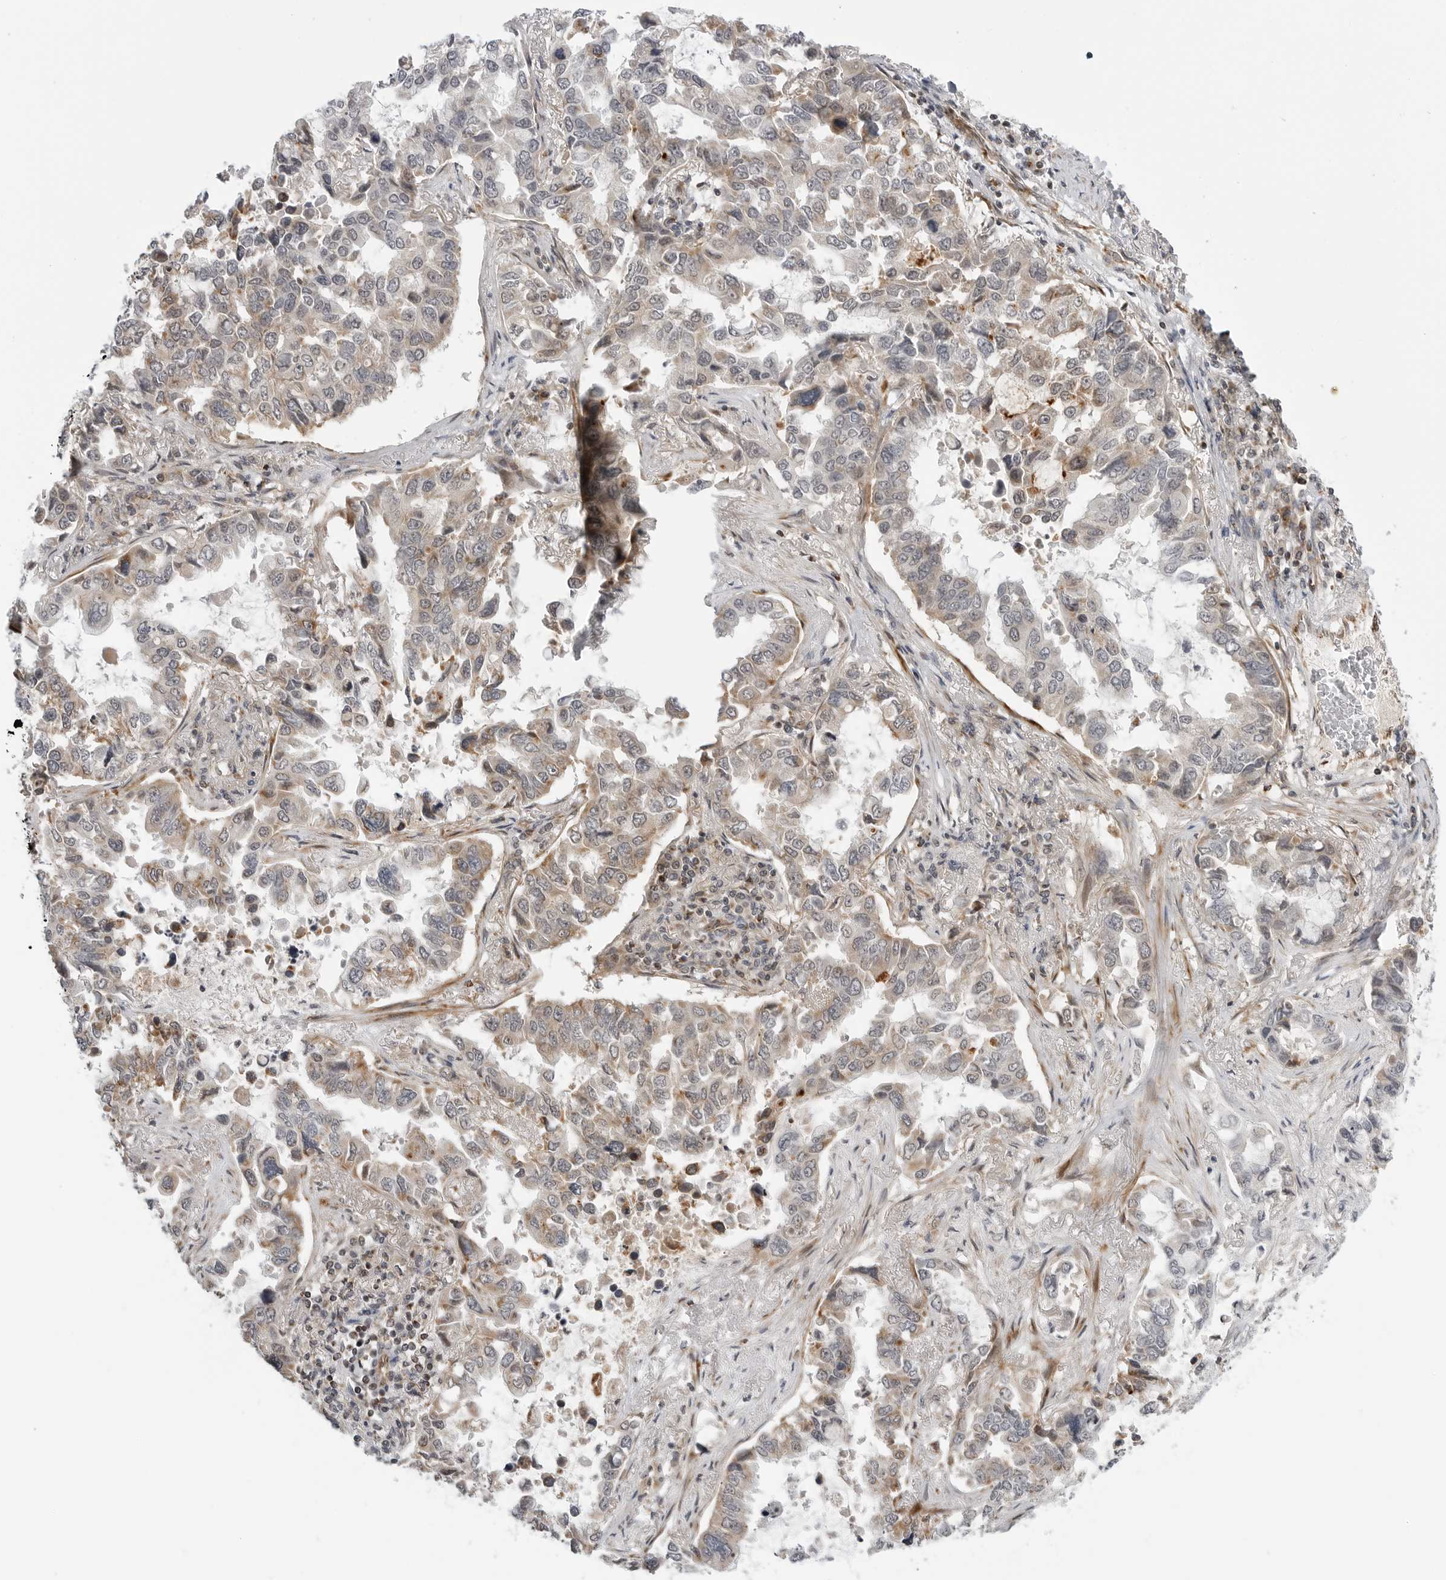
{"staining": {"intensity": "weak", "quantity": "<25%", "location": "cytoplasmic/membranous"}, "tissue": "lung cancer", "cell_type": "Tumor cells", "image_type": "cancer", "snomed": [{"axis": "morphology", "description": "Squamous cell carcinoma, NOS"}, {"axis": "topography", "description": "Lung"}], "caption": "Immunohistochemistry (IHC) photomicrograph of lung squamous cell carcinoma stained for a protein (brown), which shows no staining in tumor cells.", "gene": "PEX2", "patient": {"sex": "male", "age": 66}}